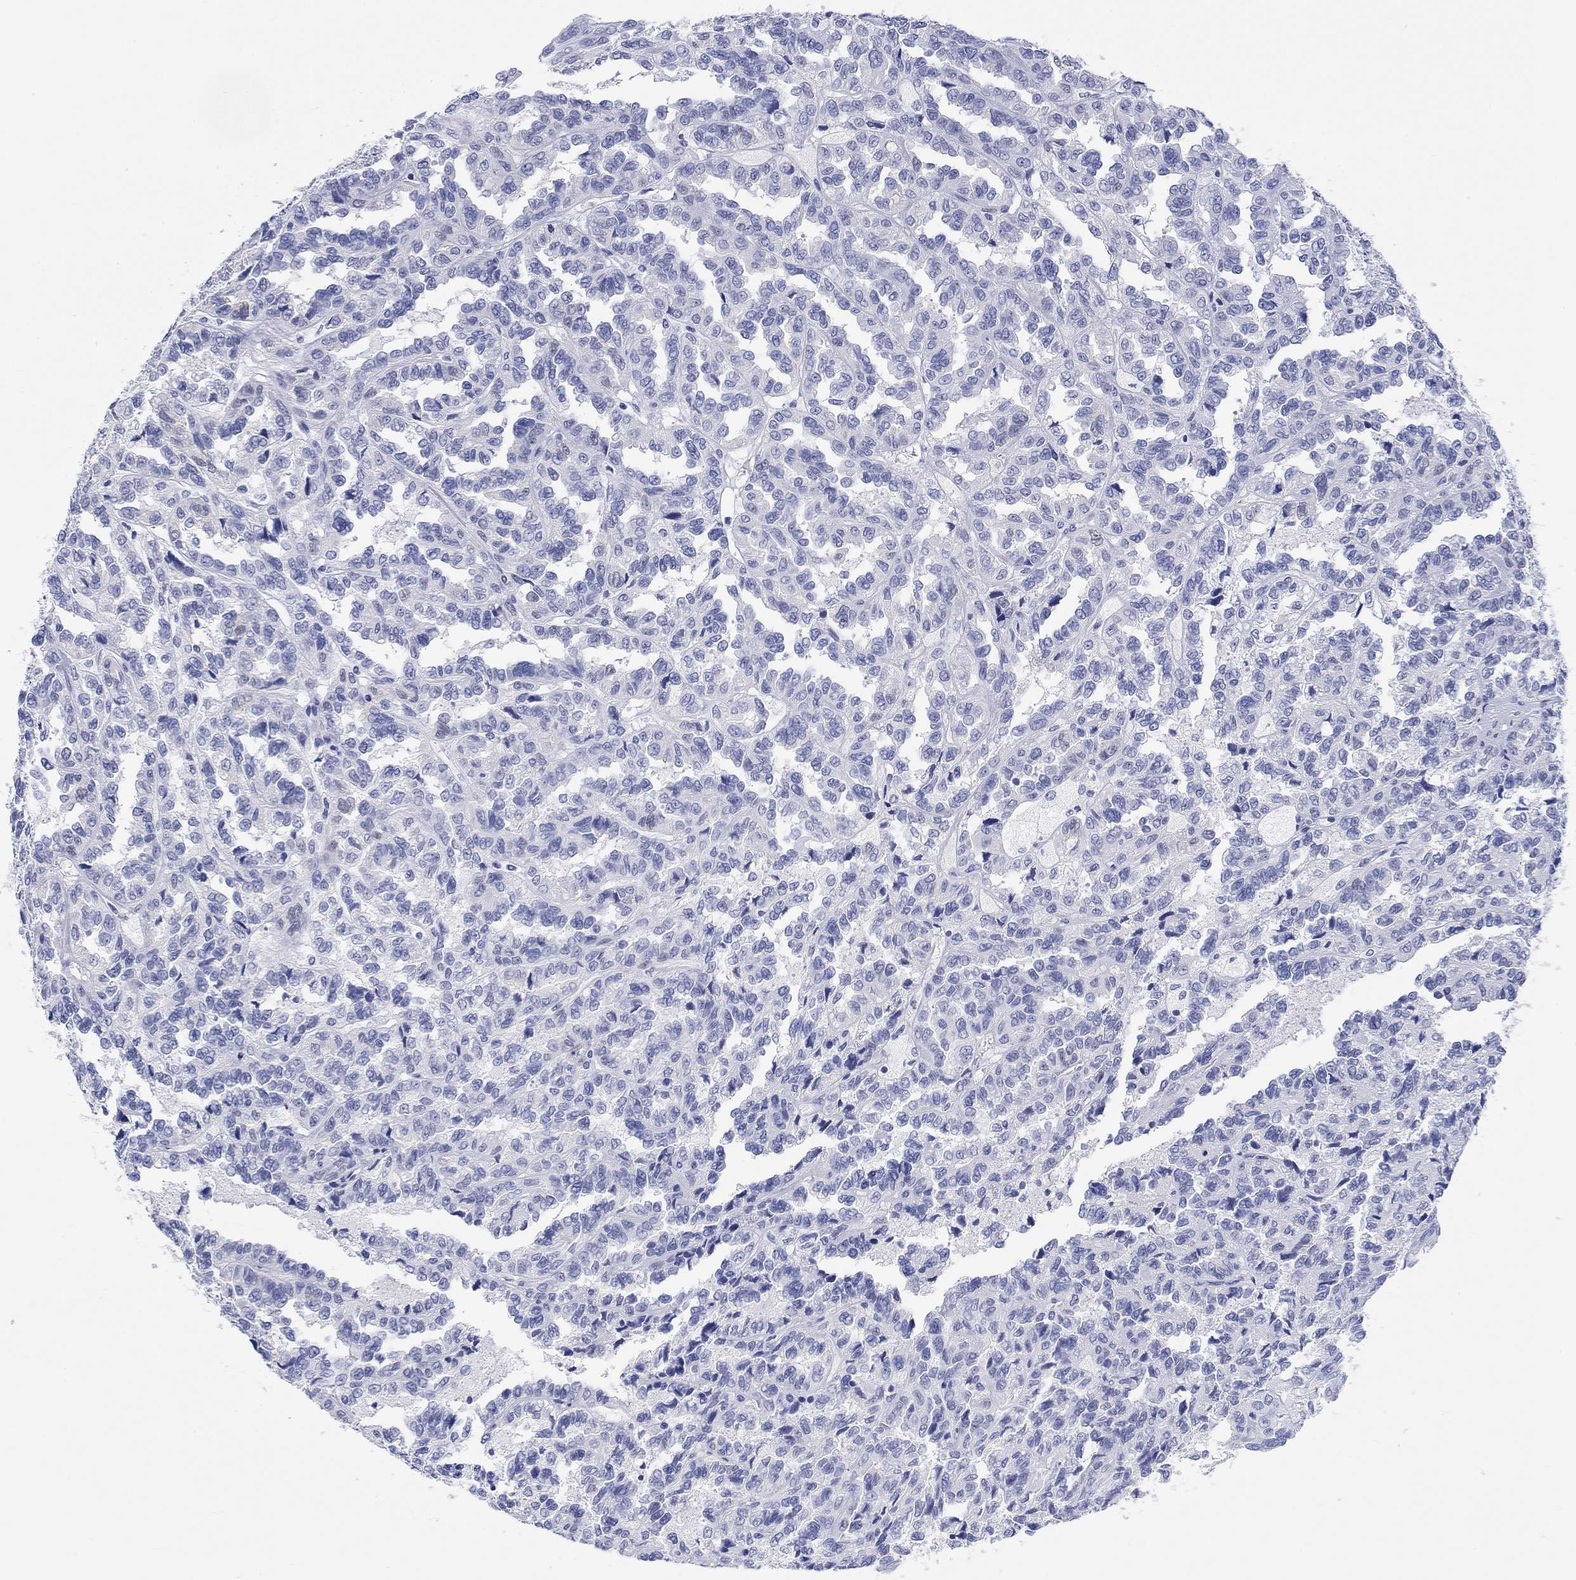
{"staining": {"intensity": "negative", "quantity": "none", "location": "none"}, "tissue": "renal cancer", "cell_type": "Tumor cells", "image_type": "cancer", "snomed": [{"axis": "morphology", "description": "Adenocarcinoma, NOS"}, {"axis": "topography", "description": "Kidney"}], "caption": "The immunohistochemistry image has no significant positivity in tumor cells of renal cancer (adenocarcinoma) tissue. (Stains: DAB immunohistochemistry with hematoxylin counter stain, Microscopy: brightfield microscopy at high magnification).", "gene": "MSI1", "patient": {"sex": "male", "age": 79}}